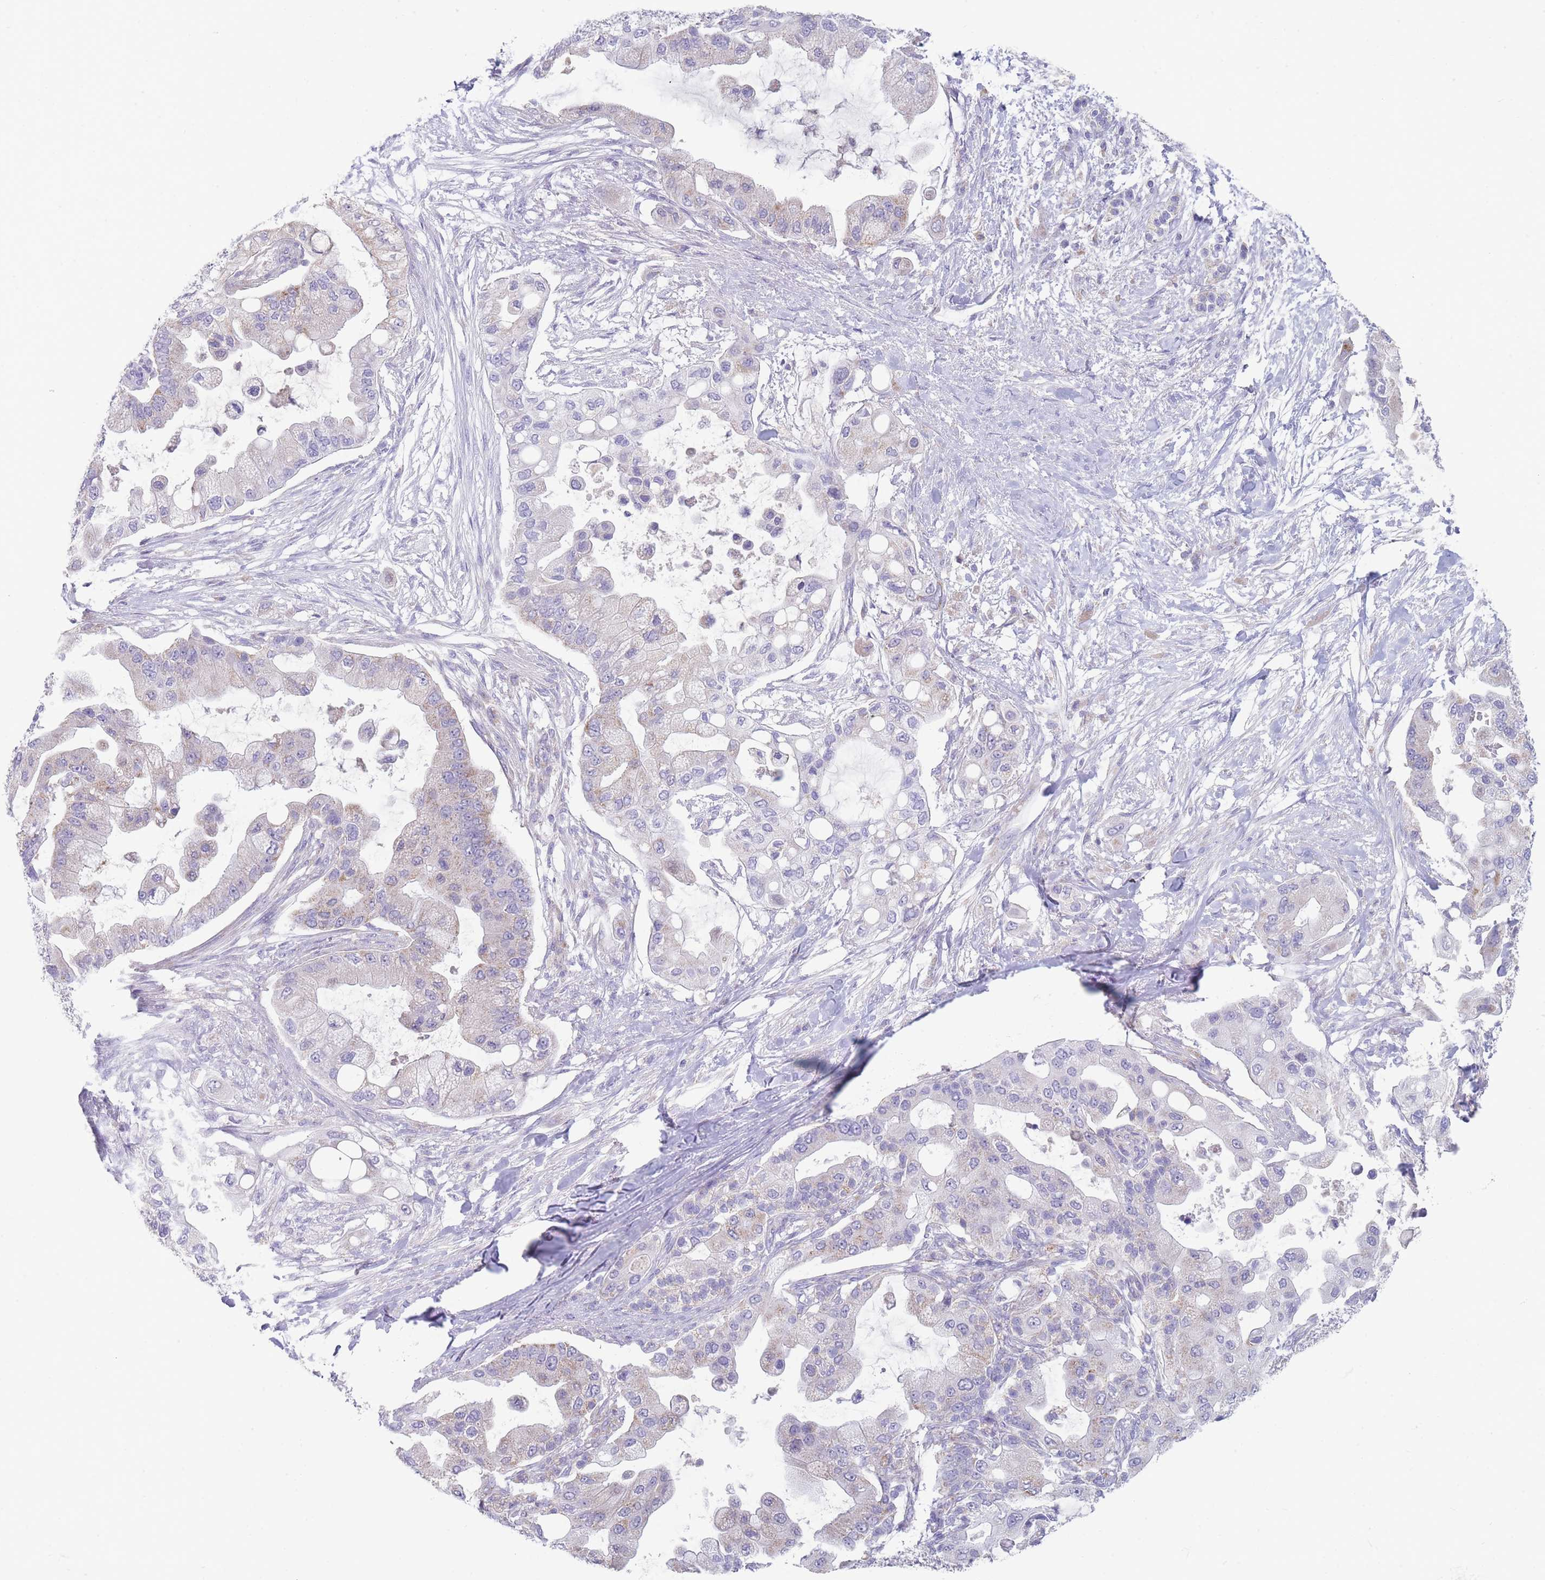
{"staining": {"intensity": "moderate", "quantity": "25%-75%", "location": "cytoplasmic/membranous"}, "tissue": "pancreatic cancer", "cell_type": "Tumor cells", "image_type": "cancer", "snomed": [{"axis": "morphology", "description": "Adenocarcinoma, NOS"}, {"axis": "topography", "description": "Pancreas"}], "caption": "DAB (3,3'-diaminobenzidine) immunohistochemical staining of human pancreatic adenocarcinoma exhibits moderate cytoplasmic/membranous protein positivity in about 25%-75% of tumor cells.", "gene": "MRPS14", "patient": {"sex": "male", "age": 57}}